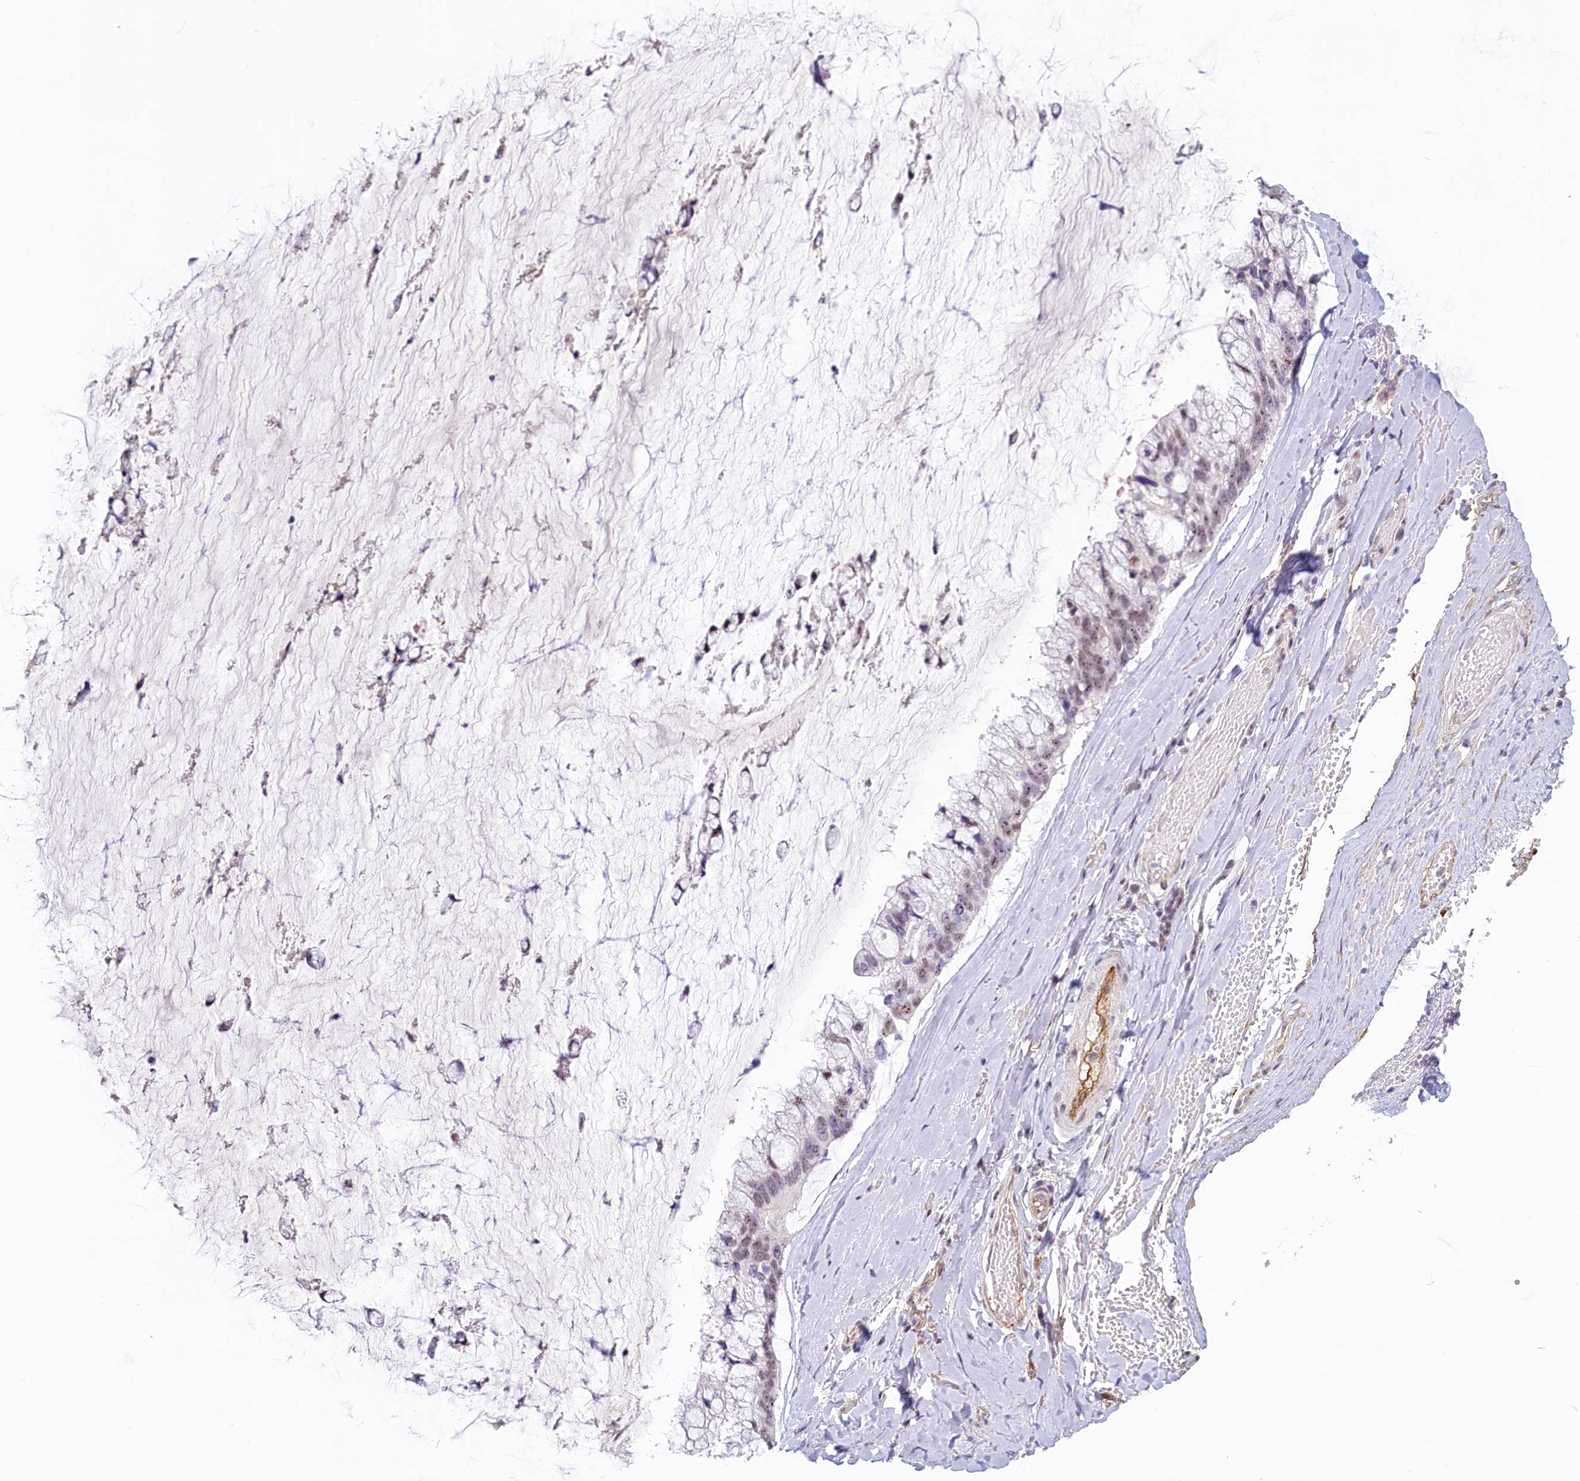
{"staining": {"intensity": "weak", "quantity": ">75%", "location": "nuclear"}, "tissue": "ovarian cancer", "cell_type": "Tumor cells", "image_type": "cancer", "snomed": [{"axis": "morphology", "description": "Cystadenocarcinoma, mucinous, NOS"}, {"axis": "topography", "description": "Ovary"}], "caption": "This is a histology image of immunohistochemistry staining of mucinous cystadenocarcinoma (ovarian), which shows weak positivity in the nuclear of tumor cells.", "gene": "PROCR", "patient": {"sex": "female", "age": 39}}